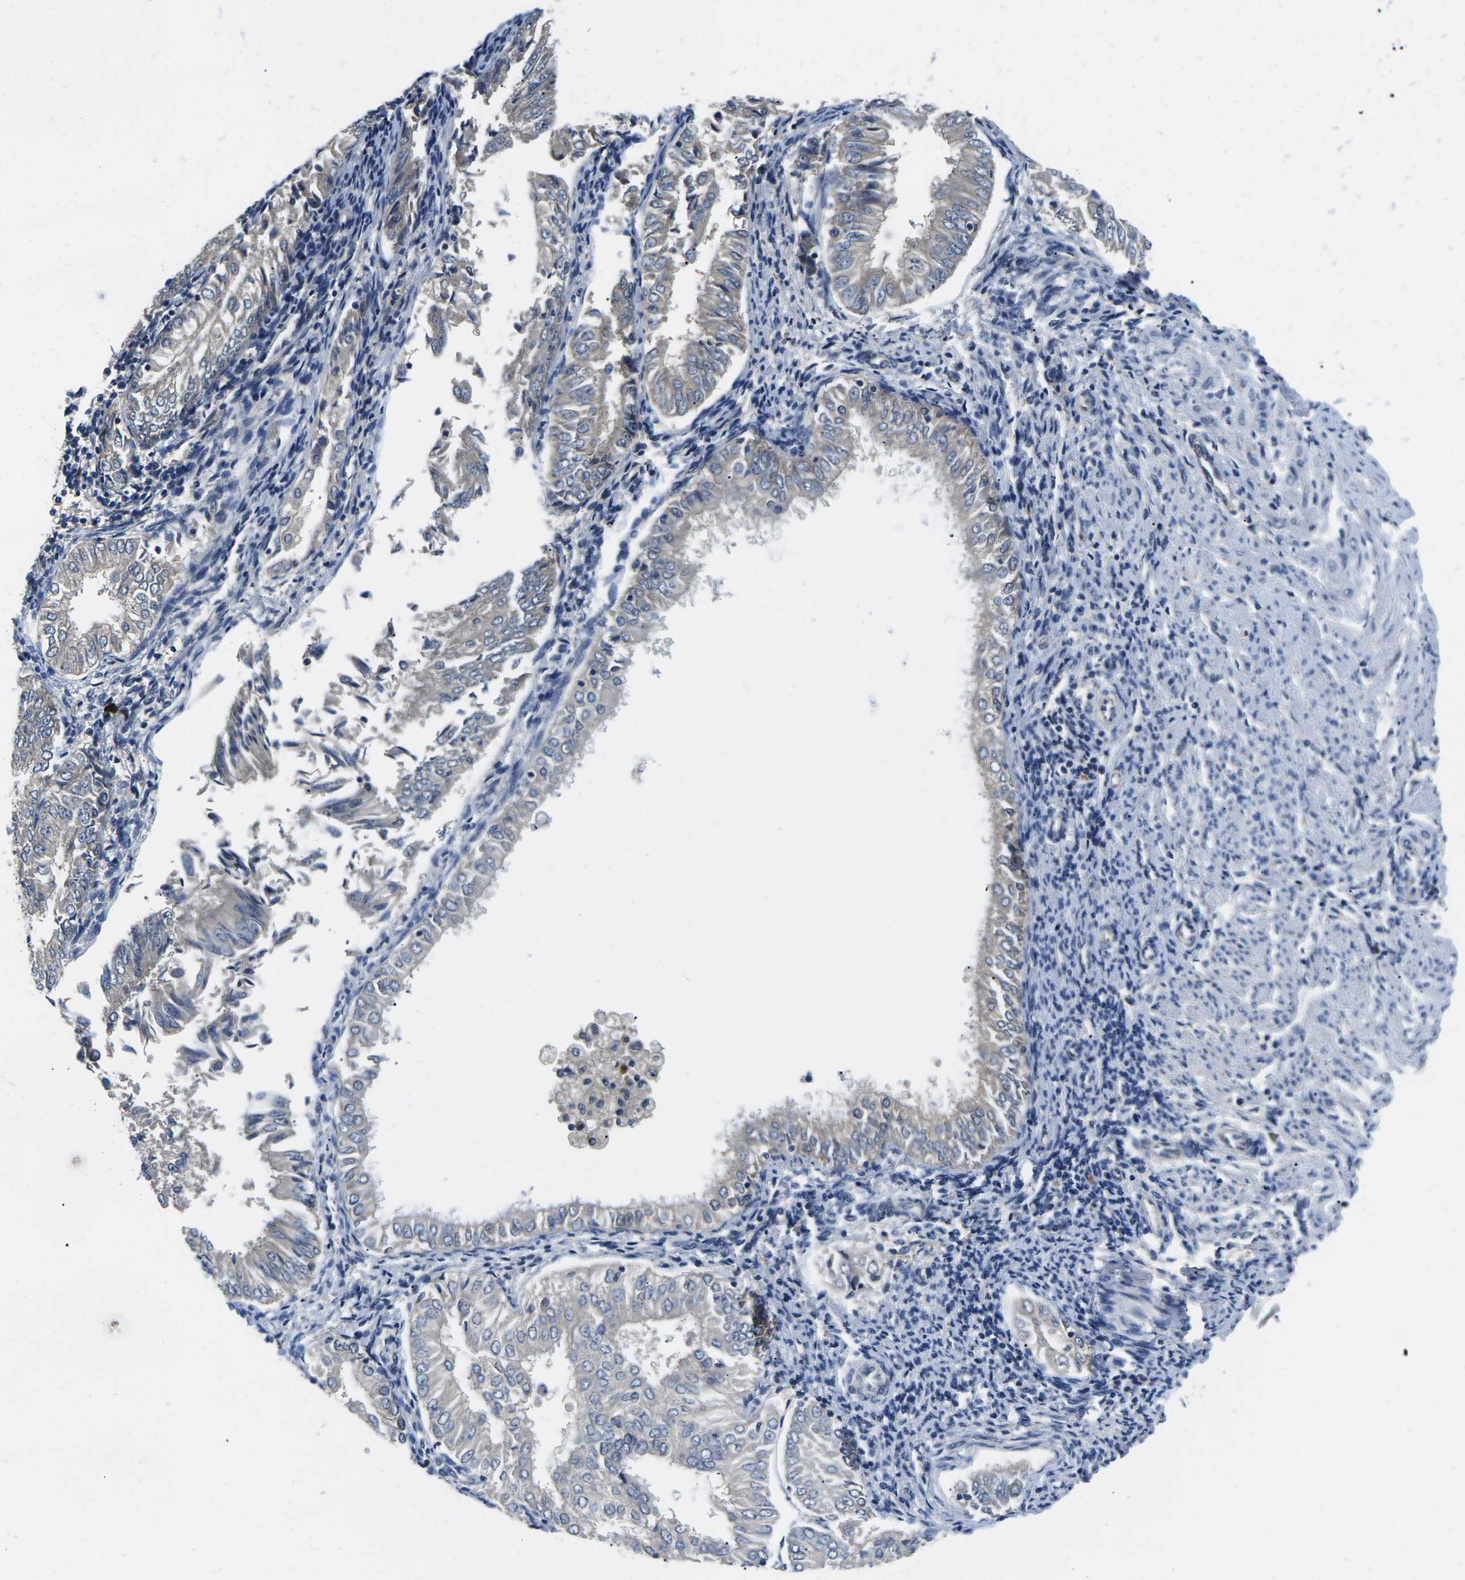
{"staining": {"intensity": "negative", "quantity": "none", "location": "none"}, "tissue": "endometrial cancer", "cell_type": "Tumor cells", "image_type": "cancer", "snomed": [{"axis": "morphology", "description": "Adenocarcinoma, NOS"}, {"axis": "topography", "description": "Endometrium"}], "caption": "Human adenocarcinoma (endometrial) stained for a protein using immunohistochemistry (IHC) shows no staining in tumor cells.", "gene": "PLCE1", "patient": {"sex": "female", "age": 53}}